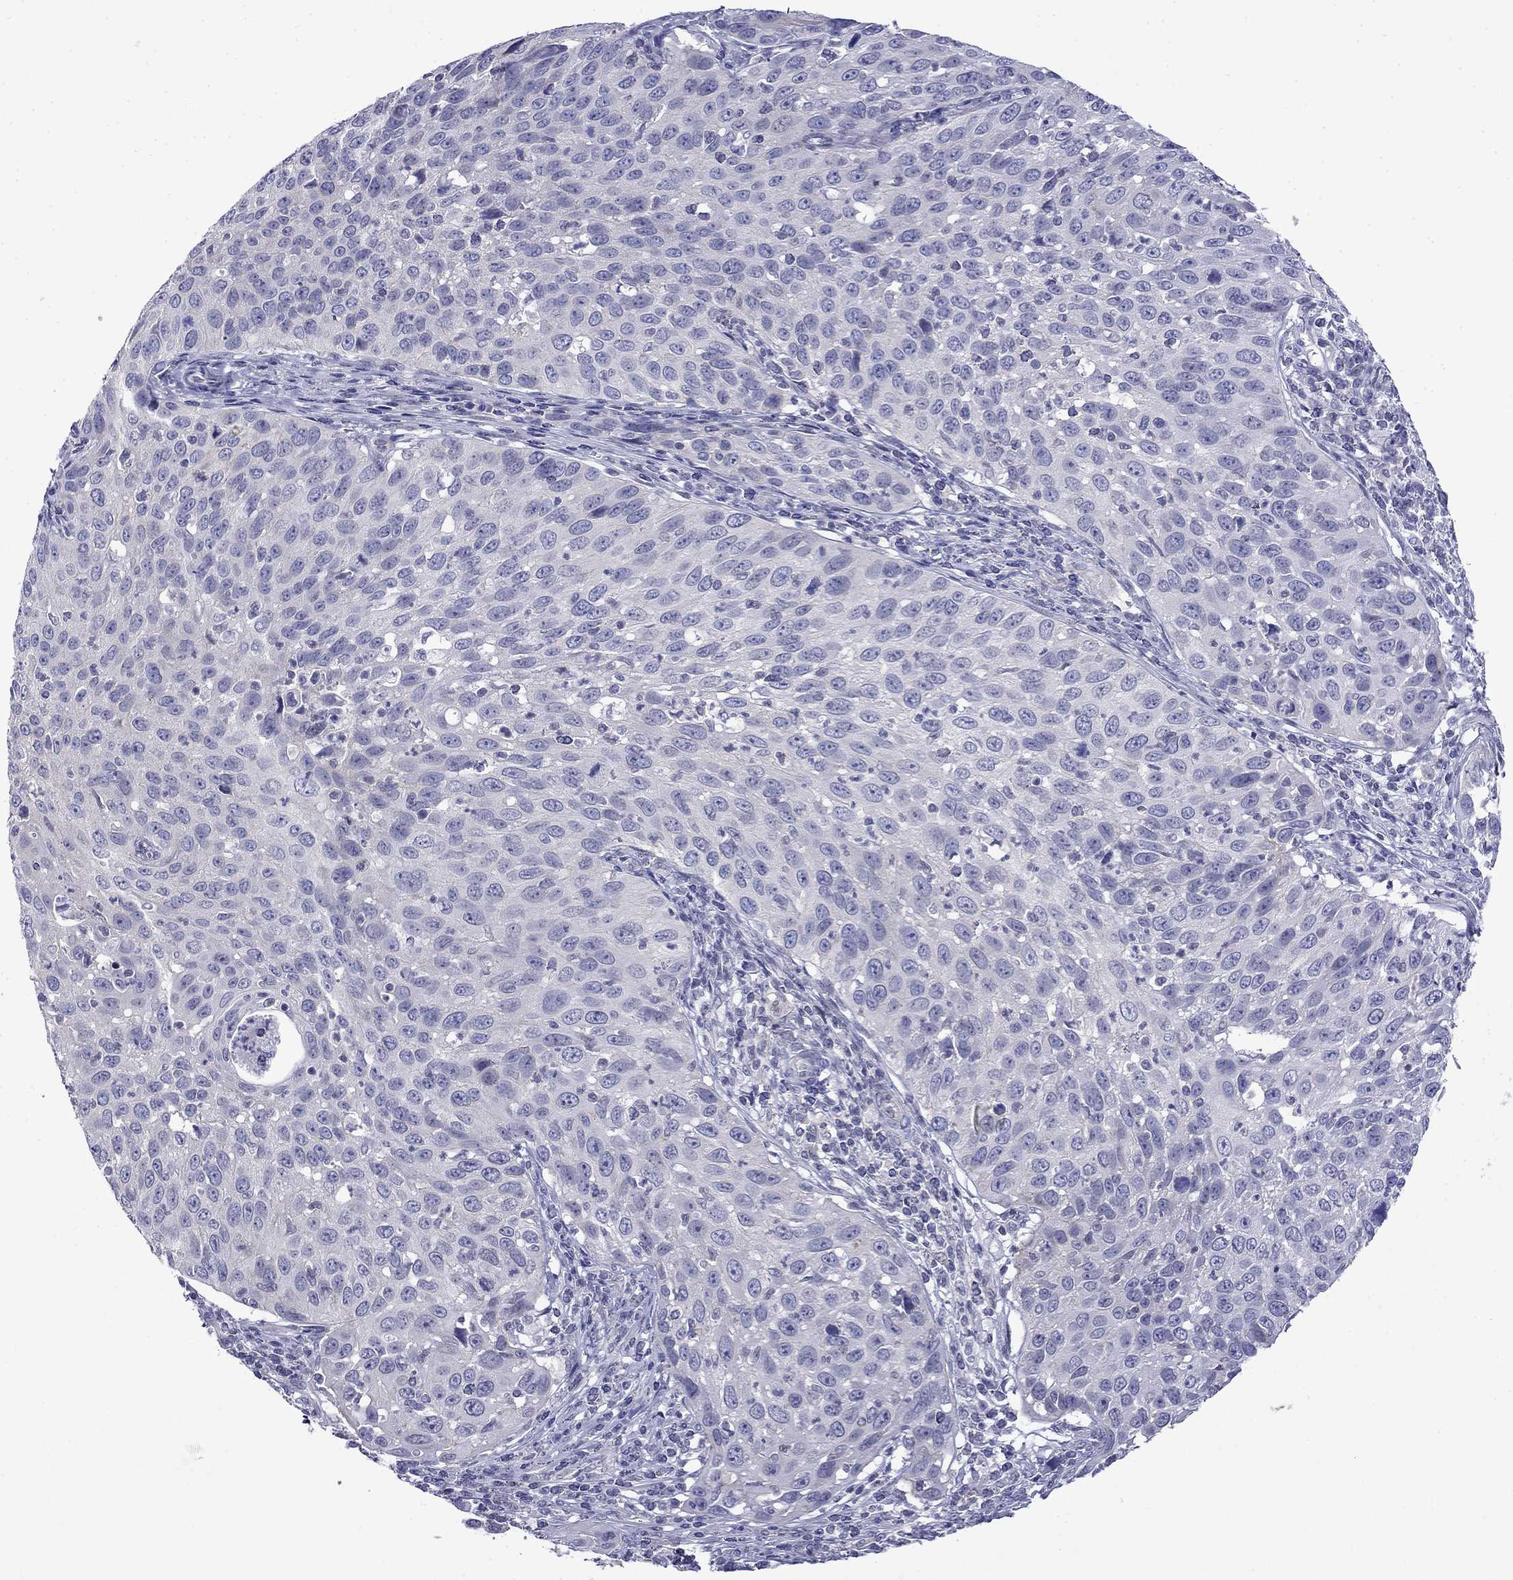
{"staining": {"intensity": "negative", "quantity": "none", "location": "none"}, "tissue": "cervical cancer", "cell_type": "Tumor cells", "image_type": "cancer", "snomed": [{"axis": "morphology", "description": "Squamous cell carcinoma, NOS"}, {"axis": "topography", "description": "Cervix"}], "caption": "IHC of cervical cancer (squamous cell carcinoma) shows no staining in tumor cells.", "gene": "PRR18", "patient": {"sex": "female", "age": 26}}